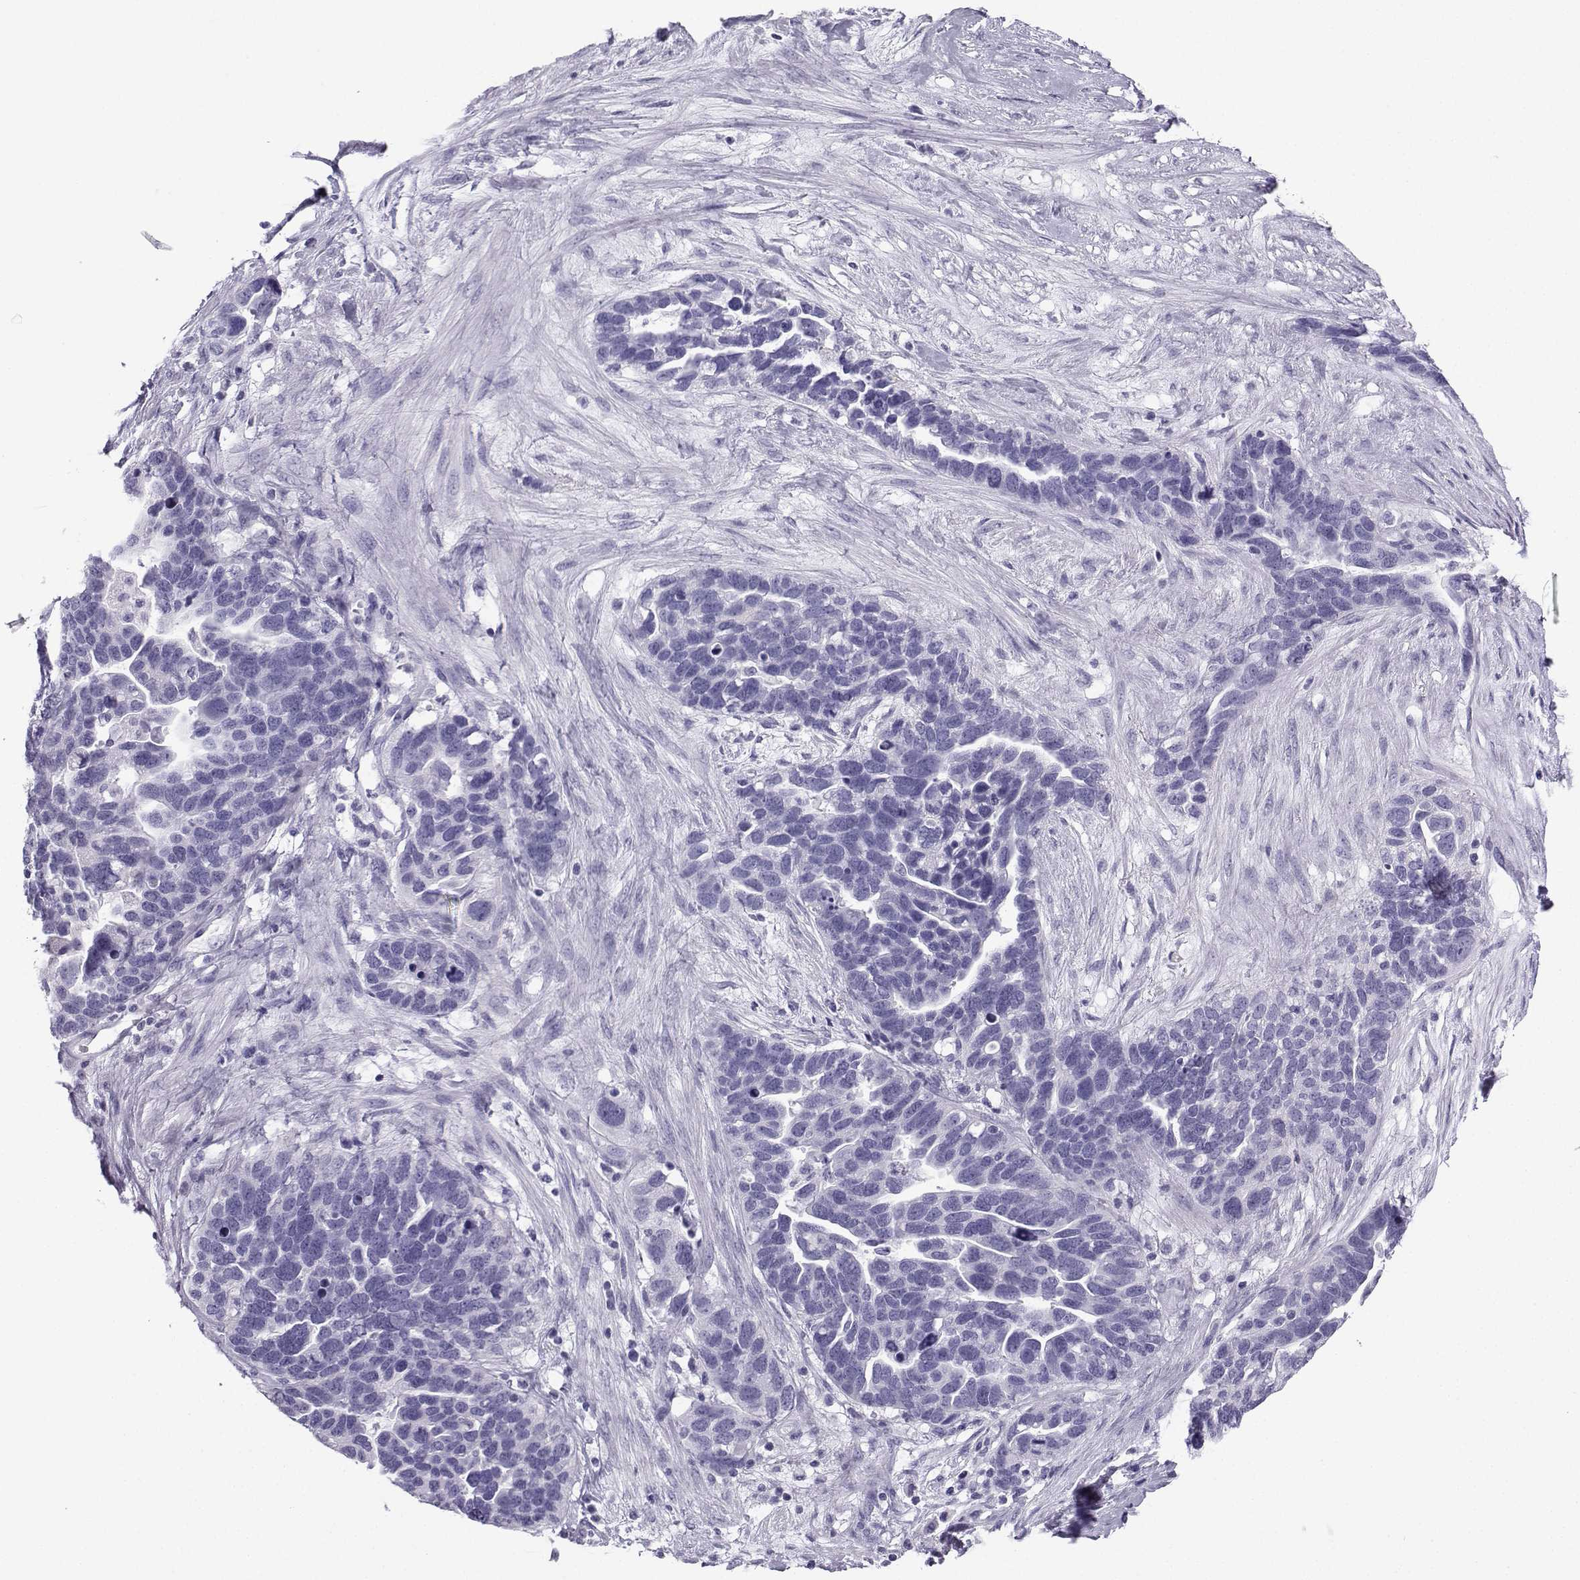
{"staining": {"intensity": "negative", "quantity": "none", "location": "none"}, "tissue": "ovarian cancer", "cell_type": "Tumor cells", "image_type": "cancer", "snomed": [{"axis": "morphology", "description": "Cystadenocarcinoma, serous, NOS"}, {"axis": "topography", "description": "Ovary"}], "caption": "Immunohistochemical staining of human ovarian cancer shows no significant positivity in tumor cells.", "gene": "NEFL", "patient": {"sex": "female", "age": 54}}